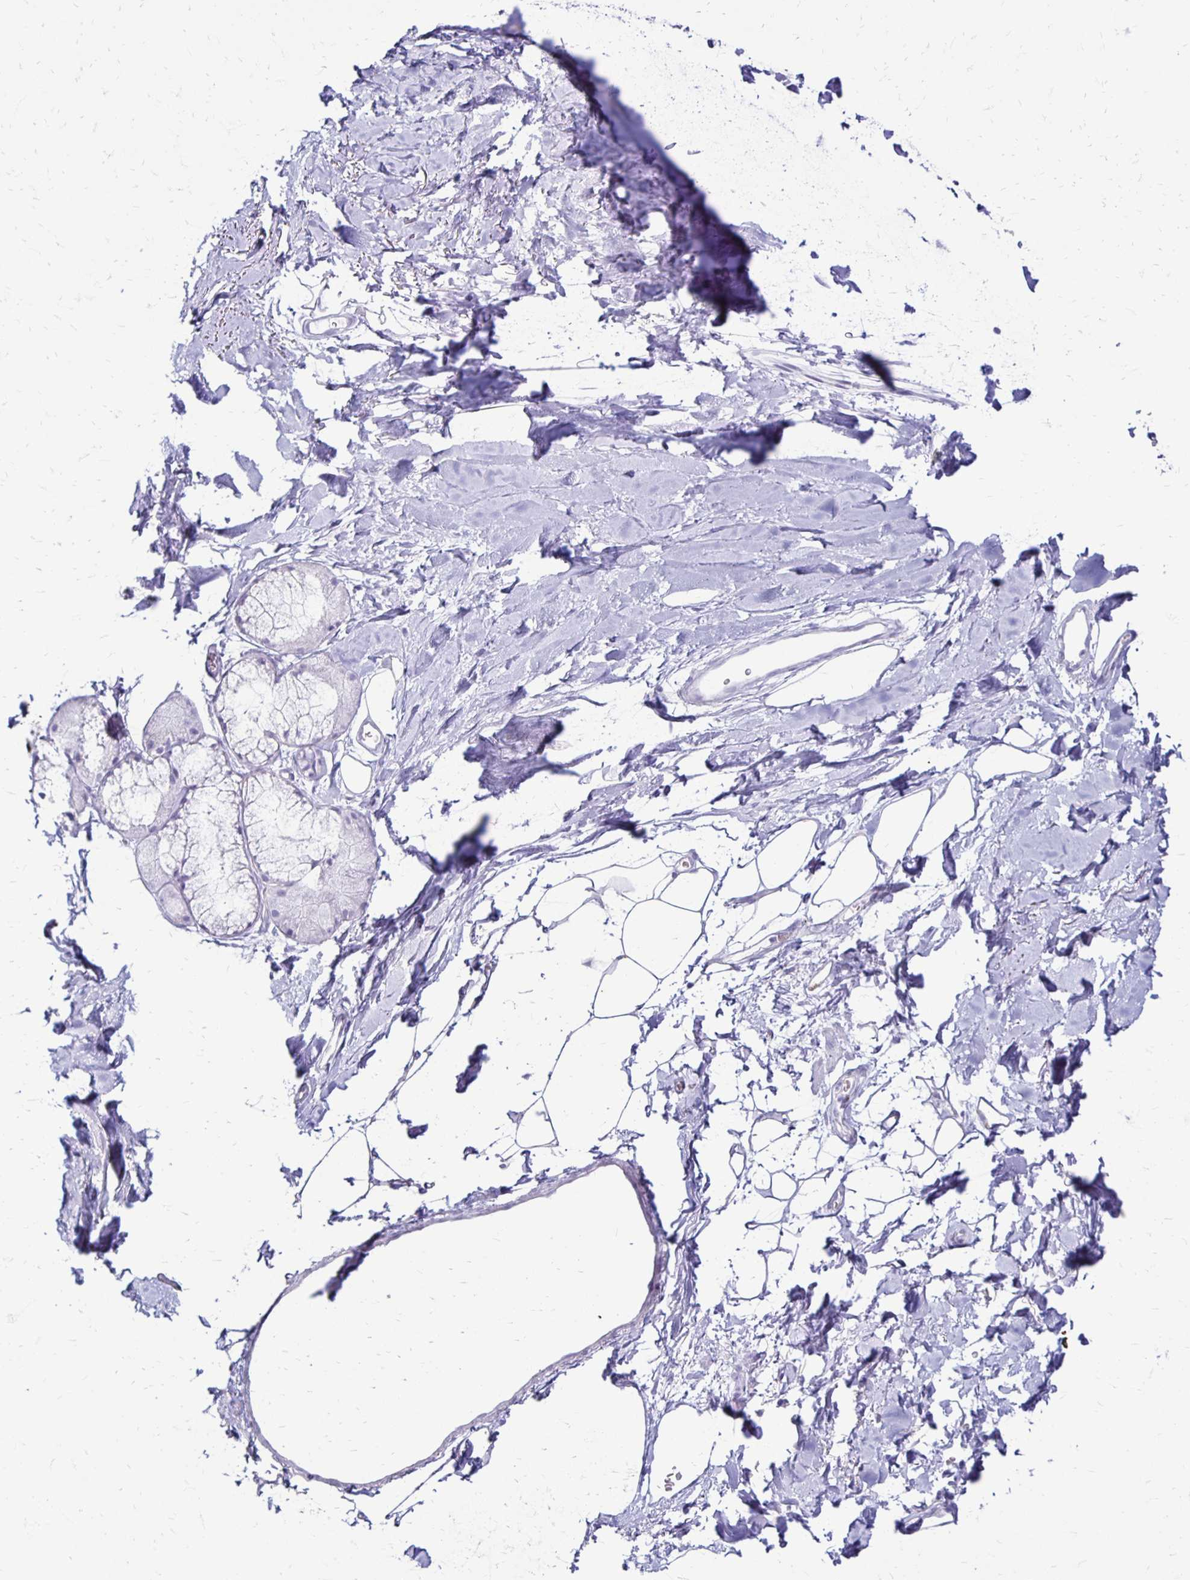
{"staining": {"intensity": "negative", "quantity": "none", "location": "none"}, "tissue": "adipose tissue", "cell_type": "Adipocytes", "image_type": "normal", "snomed": [{"axis": "morphology", "description": "Normal tissue, NOS"}, {"axis": "topography", "description": "Cartilage tissue"}, {"axis": "topography", "description": "Bronchus"}], "caption": "The histopathology image demonstrates no staining of adipocytes in unremarkable adipose tissue. (DAB (3,3'-diaminobenzidine) immunohistochemistry (IHC) with hematoxylin counter stain).", "gene": "RYR1", "patient": {"sex": "female", "age": 79}}